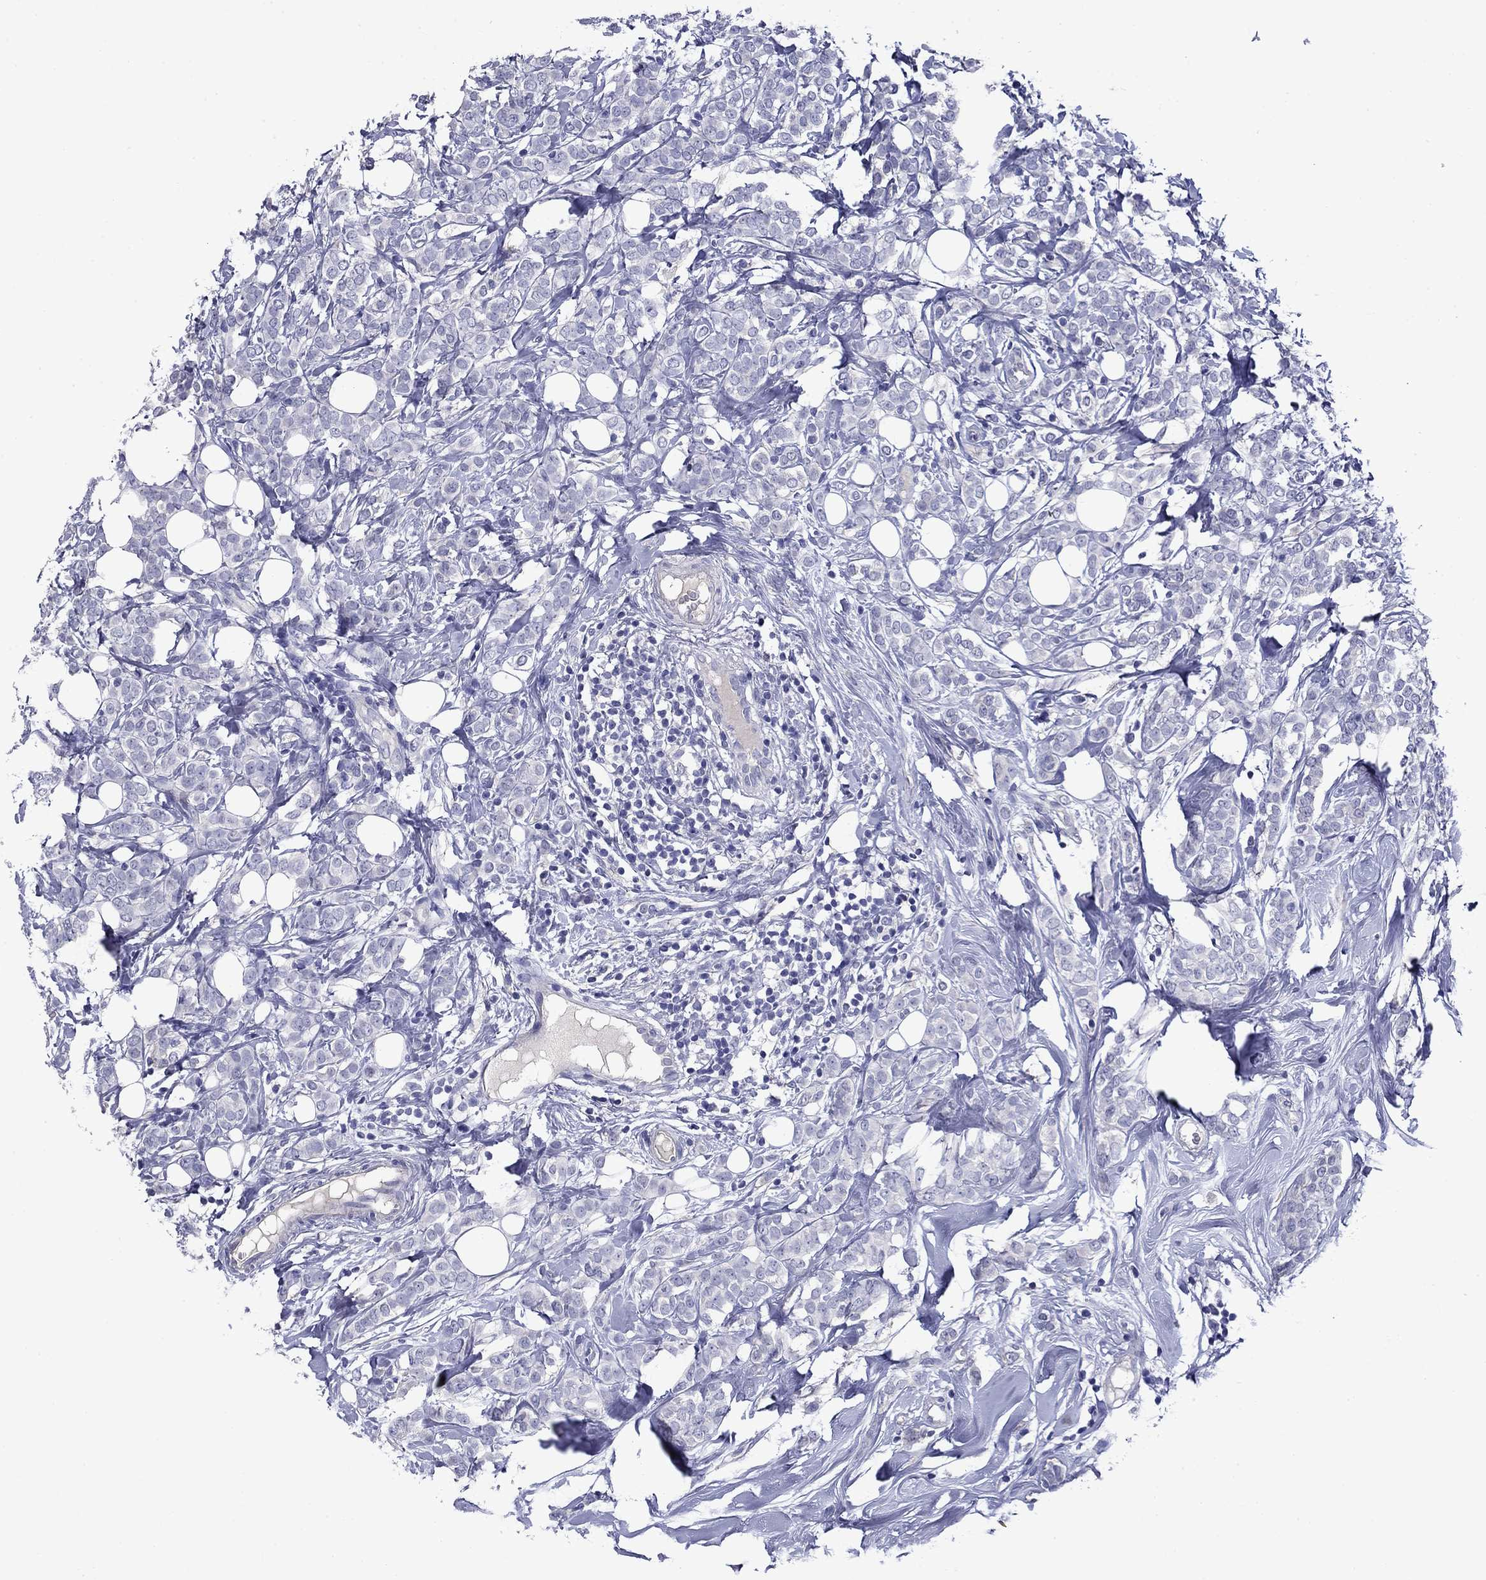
{"staining": {"intensity": "negative", "quantity": "none", "location": "none"}, "tissue": "breast cancer", "cell_type": "Tumor cells", "image_type": "cancer", "snomed": [{"axis": "morphology", "description": "Lobular carcinoma"}, {"axis": "topography", "description": "Breast"}], "caption": "The immunohistochemistry photomicrograph has no significant positivity in tumor cells of breast cancer (lobular carcinoma) tissue.", "gene": "CNDP1", "patient": {"sex": "female", "age": 49}}